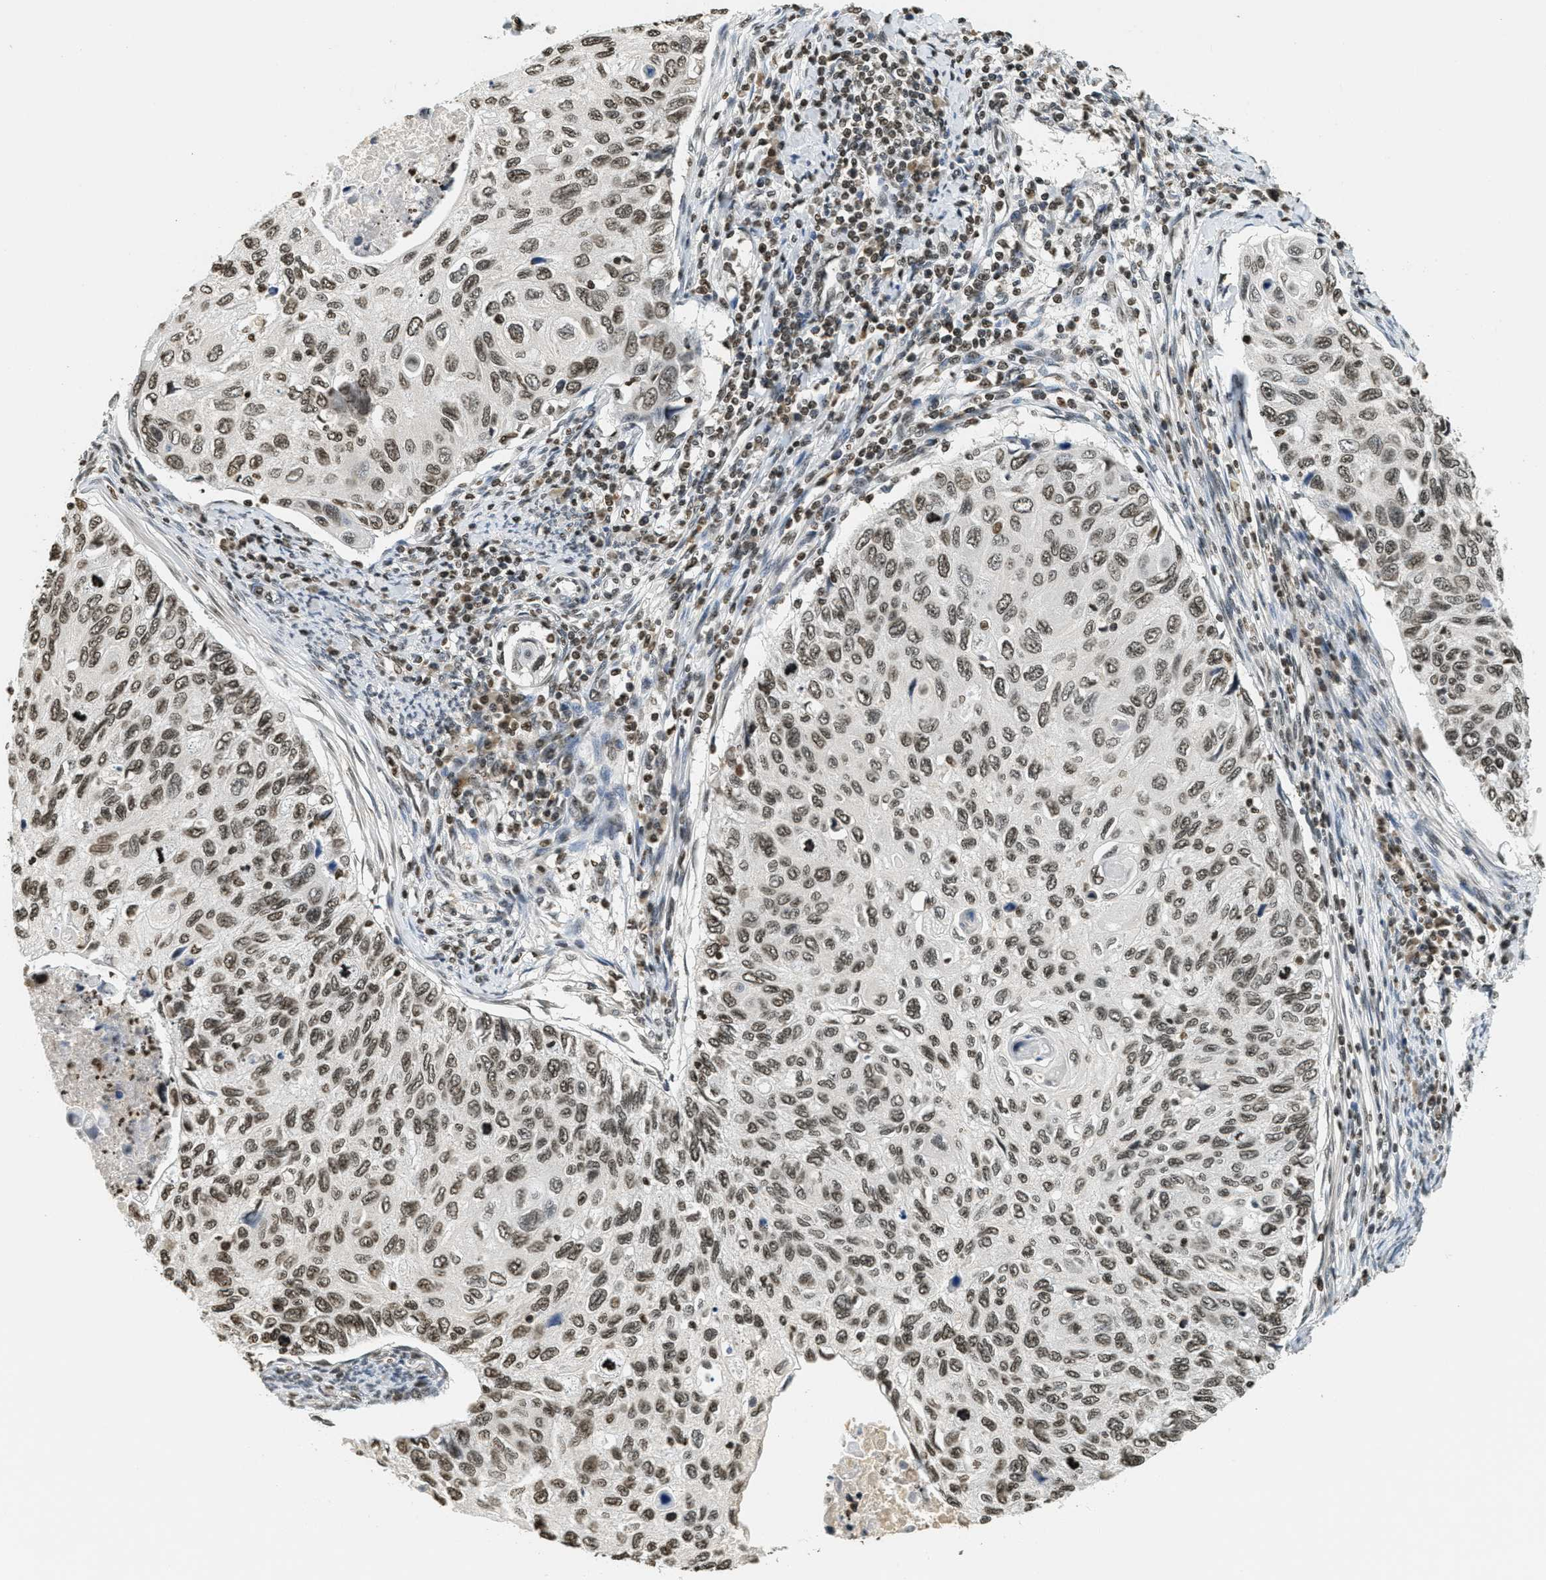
{"staining": {"intensity": "moderate", "quantity": ">75%", "location": "nuclear"}, "tissue": "cervical cancer", "cell_type": "Tumor cells", "image_type": "cancer", "snomed": [{"axis": "morphology", "description": "Squamous cell carcinoma, NOS"}, {"axis": "topography", "description": "Cervix"}], "caption": "Brown immunohistochemical staining in cervical cancer shows moderate nuclear positivity in approximately >75% of tumor cells.", "gene": "LDB2", "patient": {"sex": "female", "age": 70}}